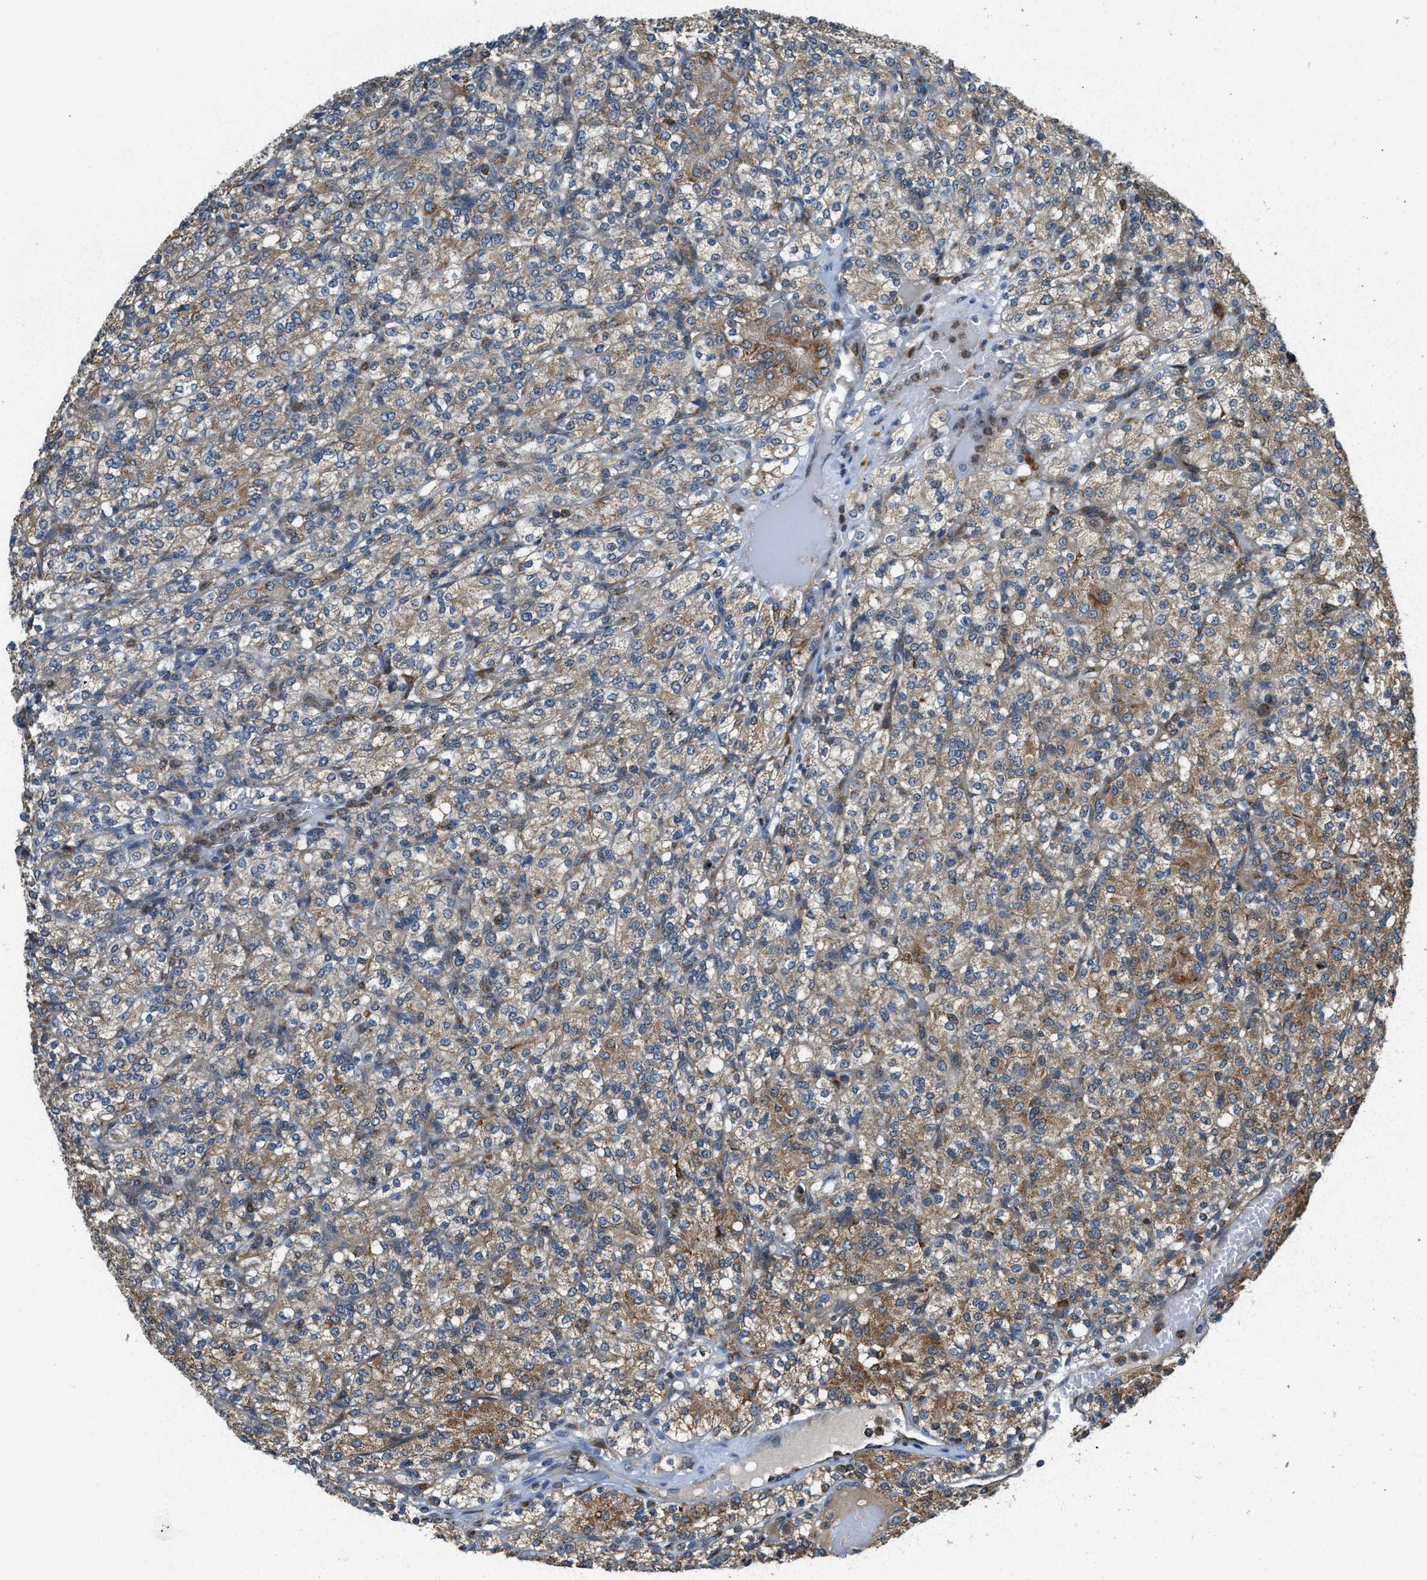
{"staining": {"intensity": "moderate", "quantity": ">75%", "location": "cytoplasmic/membranous"}, "tissue": "renal cancer", "cell_type": "Tumor cells", "image_type": "cancer", "snomed": [{"axis": "morphology", "description": "Adenocarcinoma, NOS"}, {"axis": "topography", "description": "Kidney"}], "caption": "This photomicrograph exhibits IHC staining of renal cancer (adenocarcinoma), with medium moderate cytoplasmic/membranous positivity in approximately >75% of tumor cells.", "gene": "STARD3NL", "patient": {"sex": "male", "age": 77}}